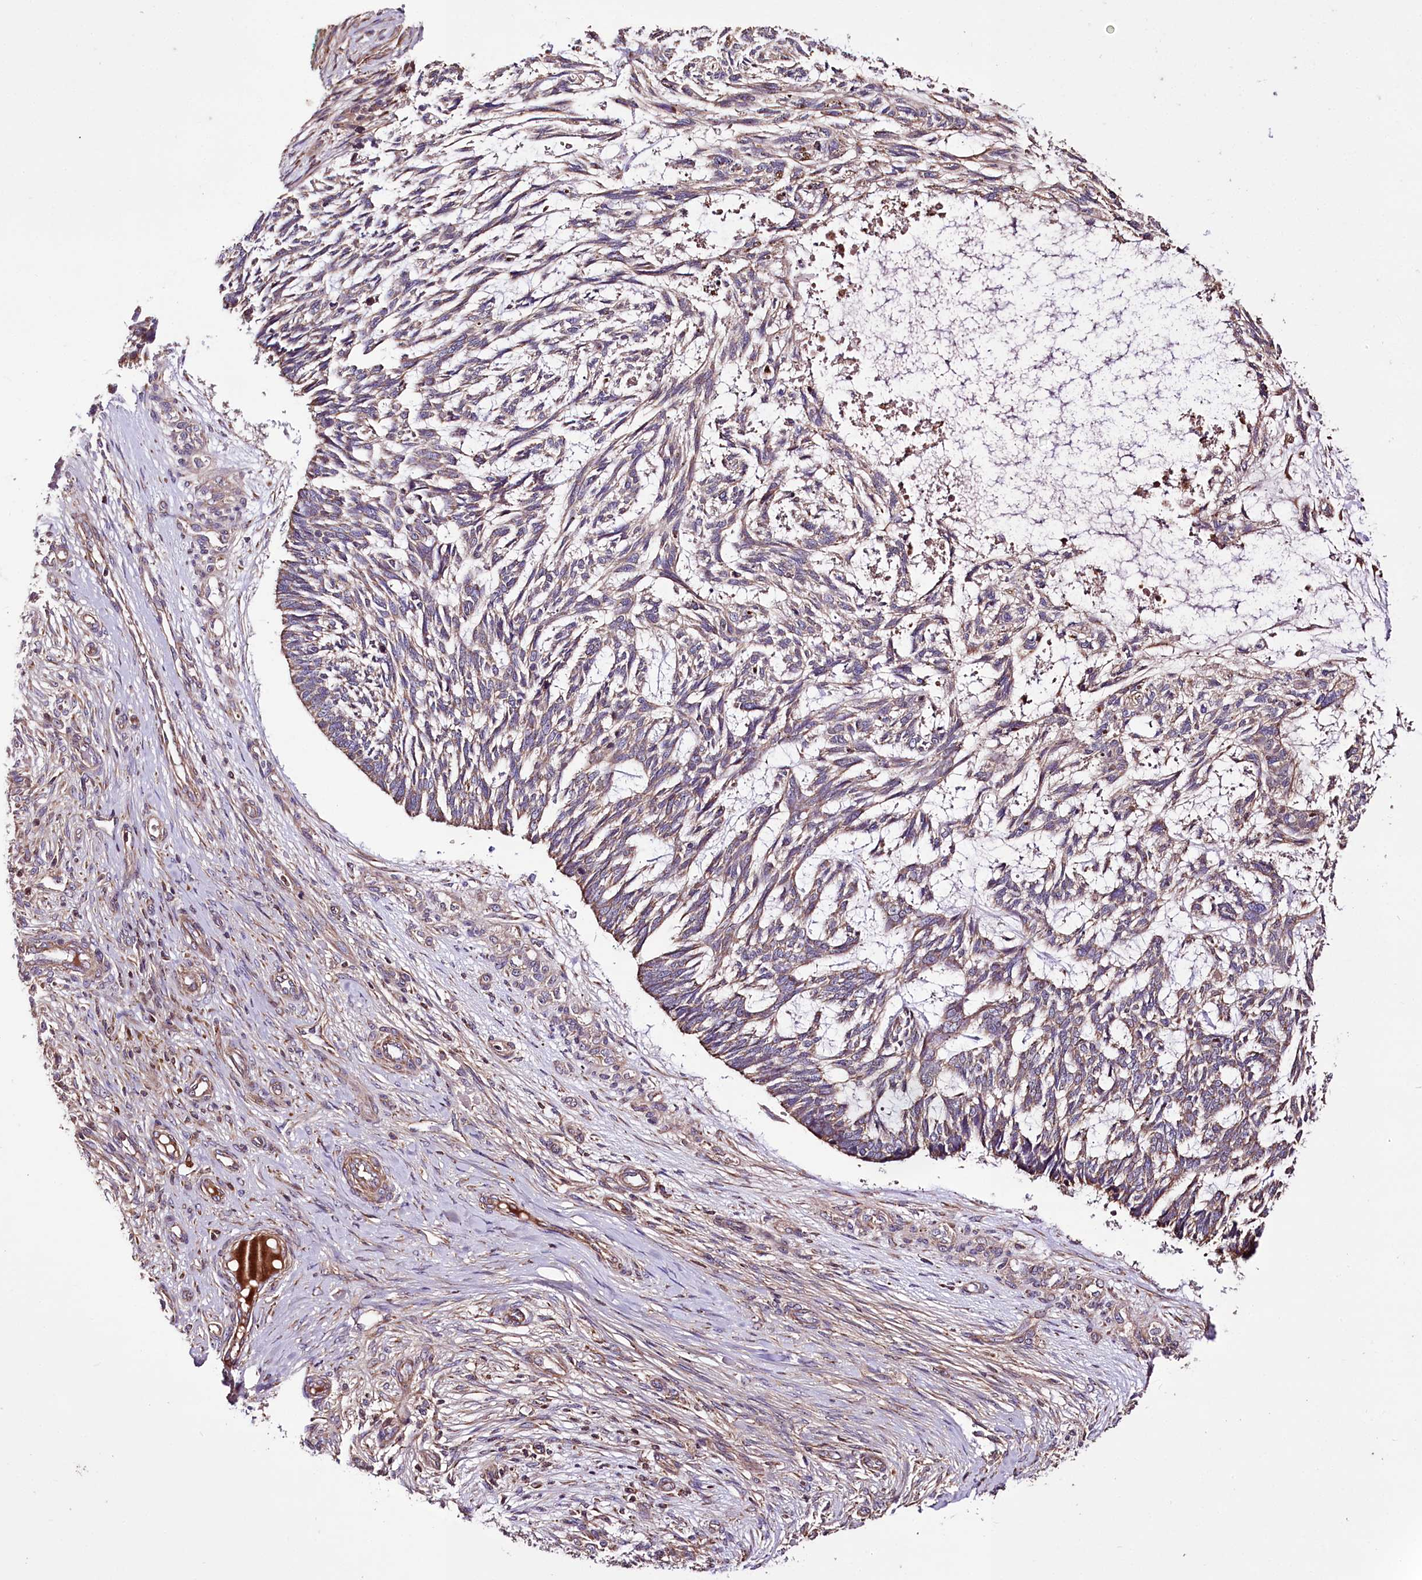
{"staining": {"intensity": "moderate", "quantity": ">75%", "location": "cytoplasmic/membranous"}, "tissue": "skin cancer", "cell_type": "Tumor cells", "image_type": "cancer", "snomed": [{"axis": "morphology", "description": "Basal cell carcinoma"}, {"axis": "topography", "description": "Skin"}], "caption": "Immunohistochemical staining of skin basal cell carcinoma exhibits medium levels of moderate cytoplasmic/membranous expression in about >75% of tumor cells.", "gene": "WWC1", "patient": {"sex": "male", "age": 88}}